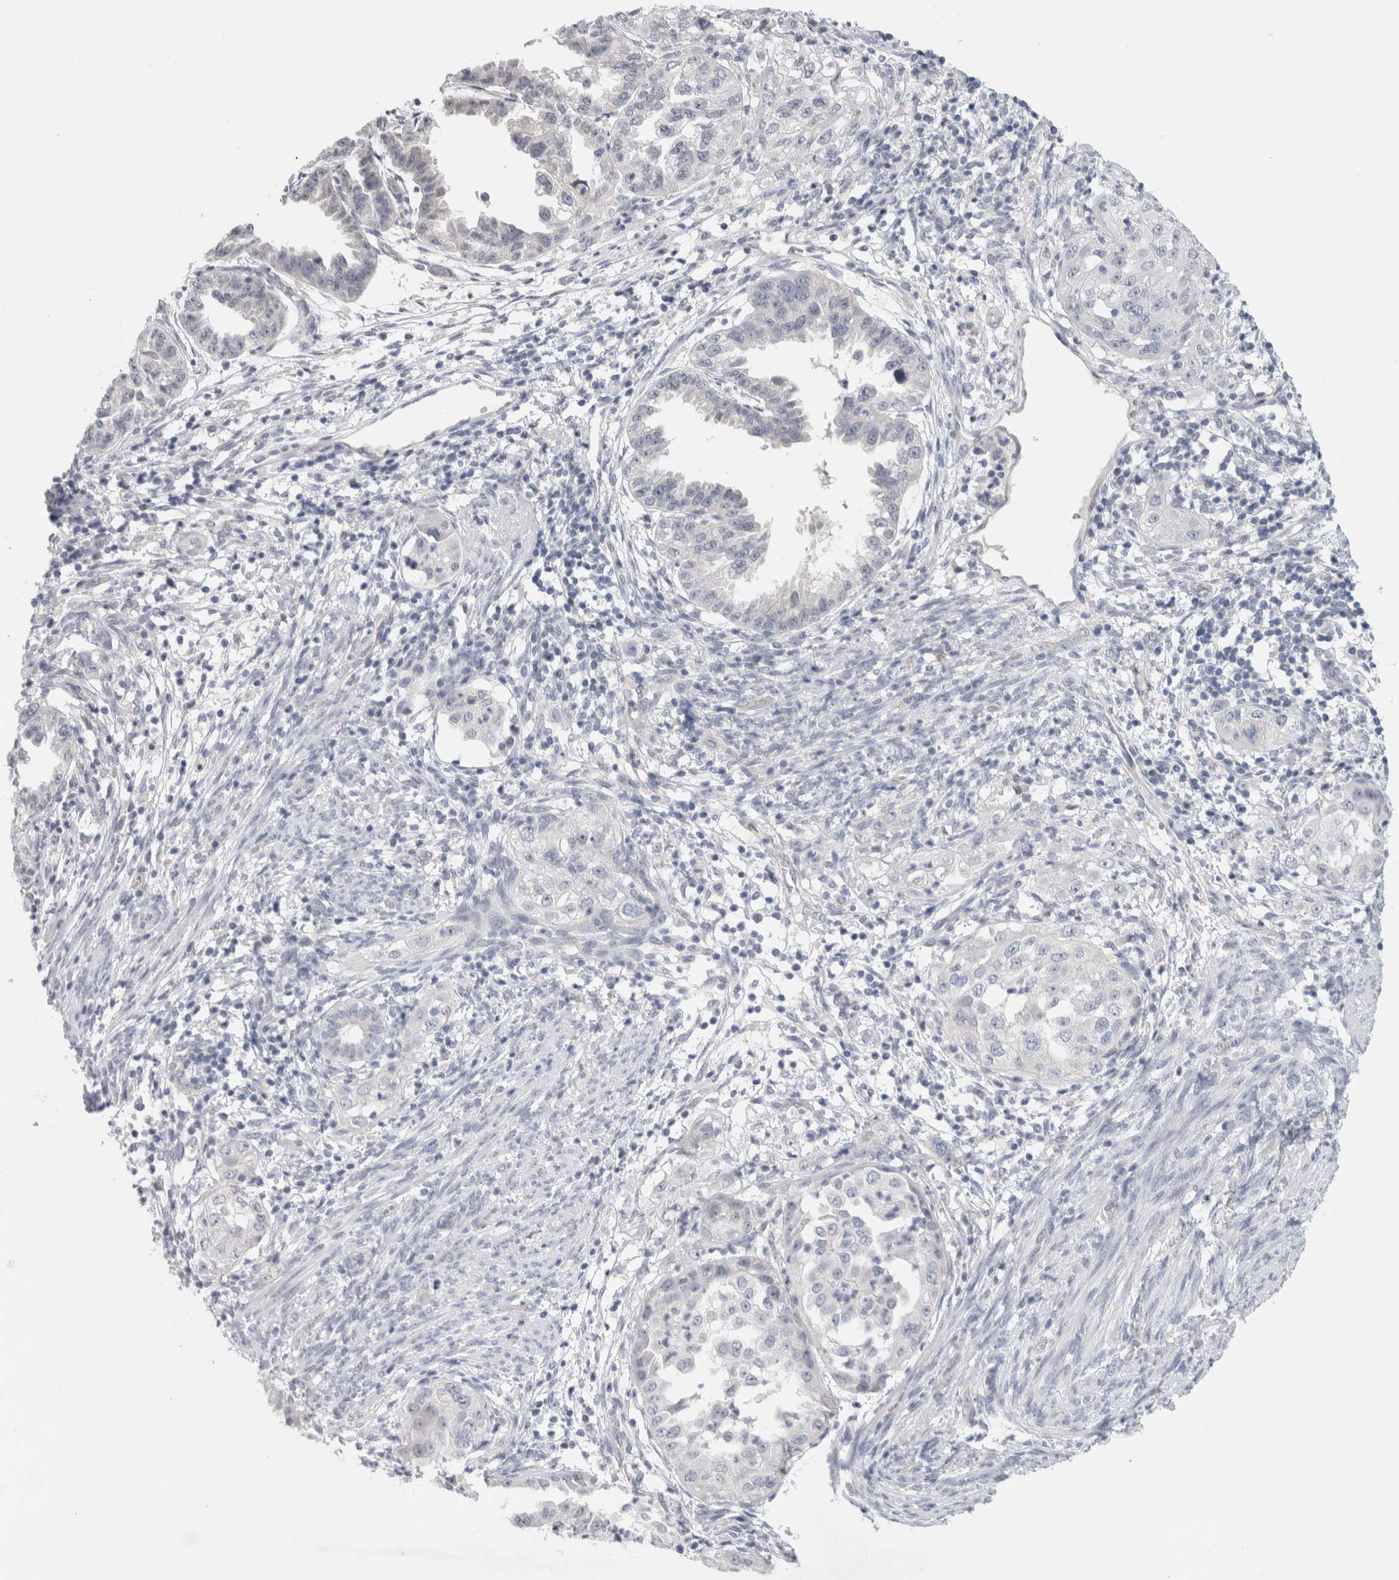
{"staining": {"intensity": "negative", "quantity": "none", "location": "none"}, "tissue": "endometrial cancer", "cell_type": "Tumor cells", "image_type": "cancer", "snomed": [{"axis": "morphology", "description": "Adenocarcinoma, NOS"}, {"axis": "topography", "description": "Endometrium"}], "caption": "This is a image of IHC staining of endometrial adenocarcinoma, which shows no expression in tumor cells. Brightfield microscopy of IHC stained with DAB (3,3'-diaminobenzidine) (brown) and hematoxylin (blue), captured at high magnification.", "gene": "TONSL", "patient": {"sex": "female", "age": 85}}